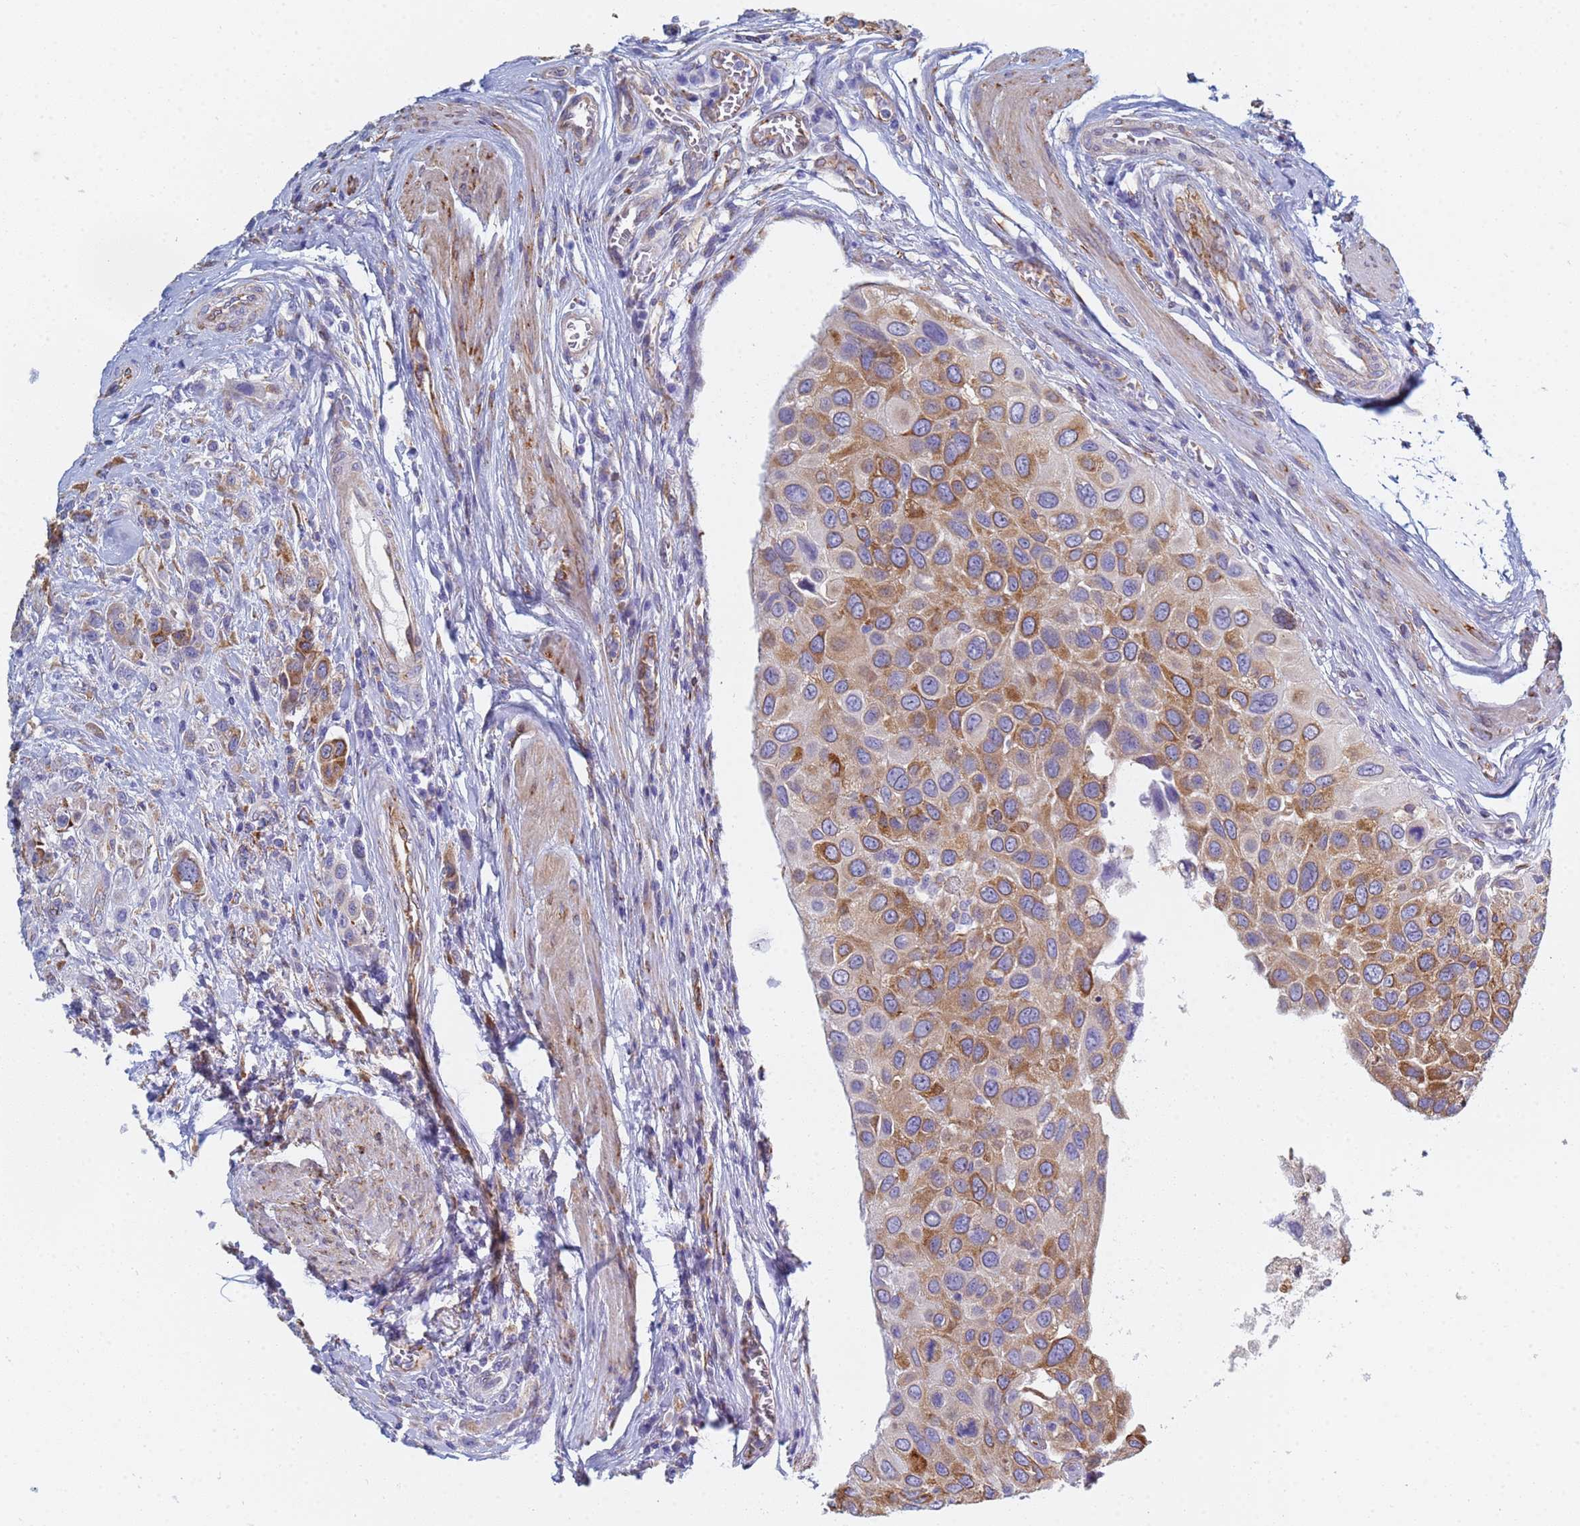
{"staining": {"intensity": "moderate", "quantity": "25%-75%", "location": "cytoplasmic/membranous"}, "tissue": "urothelial cancer", "cell_type": "Tumor cells", "image_type": "cancer", "snomed": [{"axis": "morphology", "description": "Urothelial carcinoma, High grade"}, {"axis": "topography", "description": "Urinary bladder"}], "caption": "DAB (3,3'-diaminobenzidine) immunohistochemical staining of human urothelial cancer demonstrates moderate cytoplasmic/membranous protein staining in about 25%-75% of tumor cells.", "gene": "GDAP2", "patient": {"sex": "male", "age": 50}}